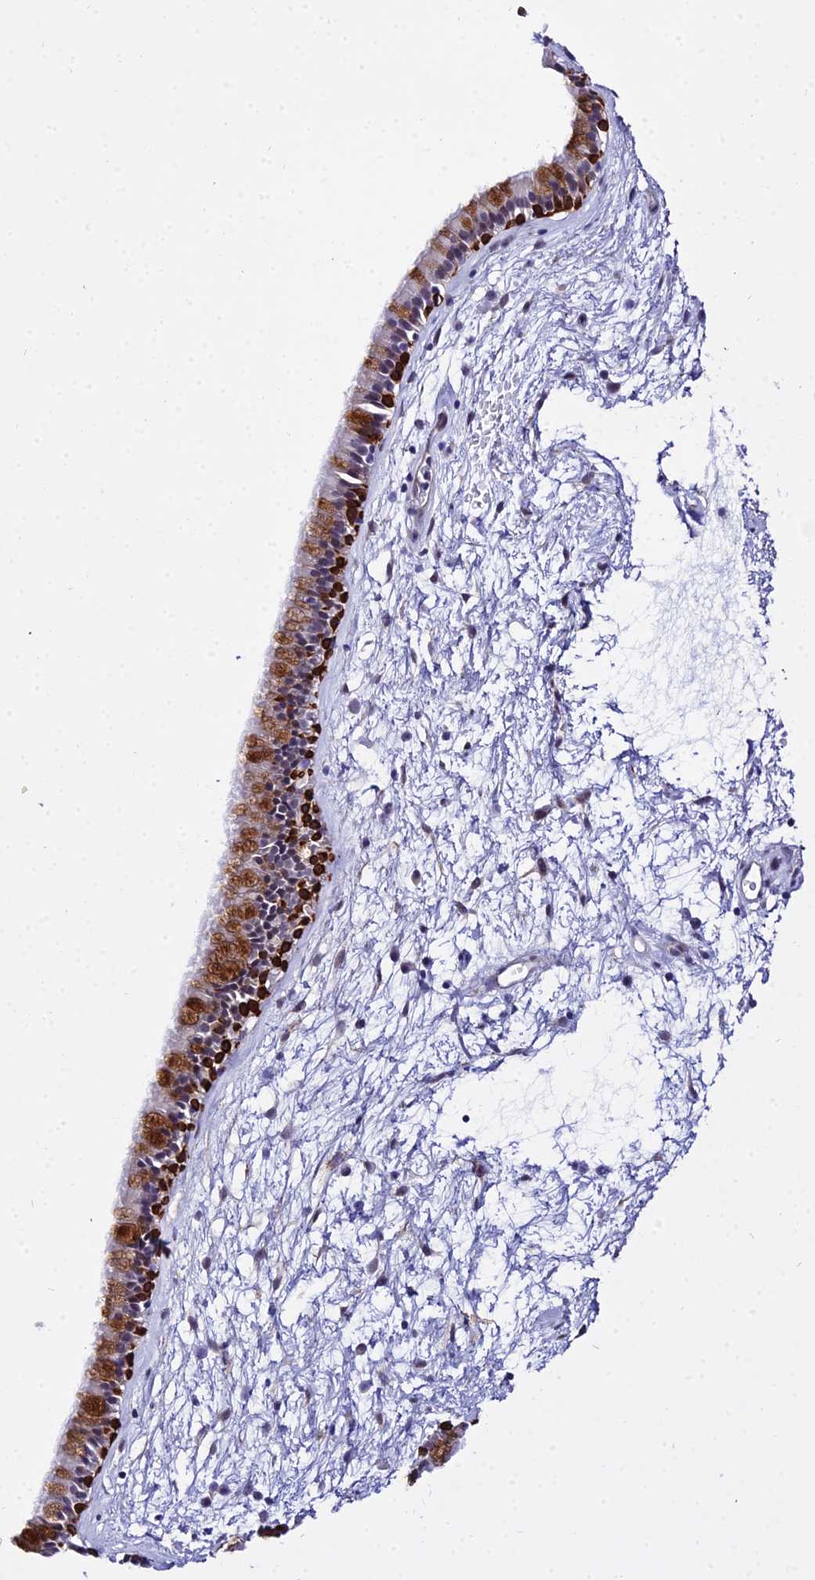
{"staining": {"intensity": "strong", "quantity": "25%-75%", "location": "cytoplasmic/membranous"}, "tissue": "nasopharynx", "cell_type": "Respiratory epithelial cells", "image_type": "normal", "snomed": [{"axis": "morphology", "description": "Normal tissue, NOS"}, {"axis": "morphology", "description": "Inflammation, NOS"}, {"axis": "topography", "description": "Nasopharynx"}], "caption": "A high amount of strong cytoplasmic/membranous staining is identified in about 25%-75% of respiratory epithelial cells in benign nasopharynx. The staining was performed using DAB to visualize the protein expression in brown, while the nuclei were stained in blue with hematoxylin (Magnification: 20x).", "gene": "ZNF628", "patient": {"sex": "male", "age": 48}}